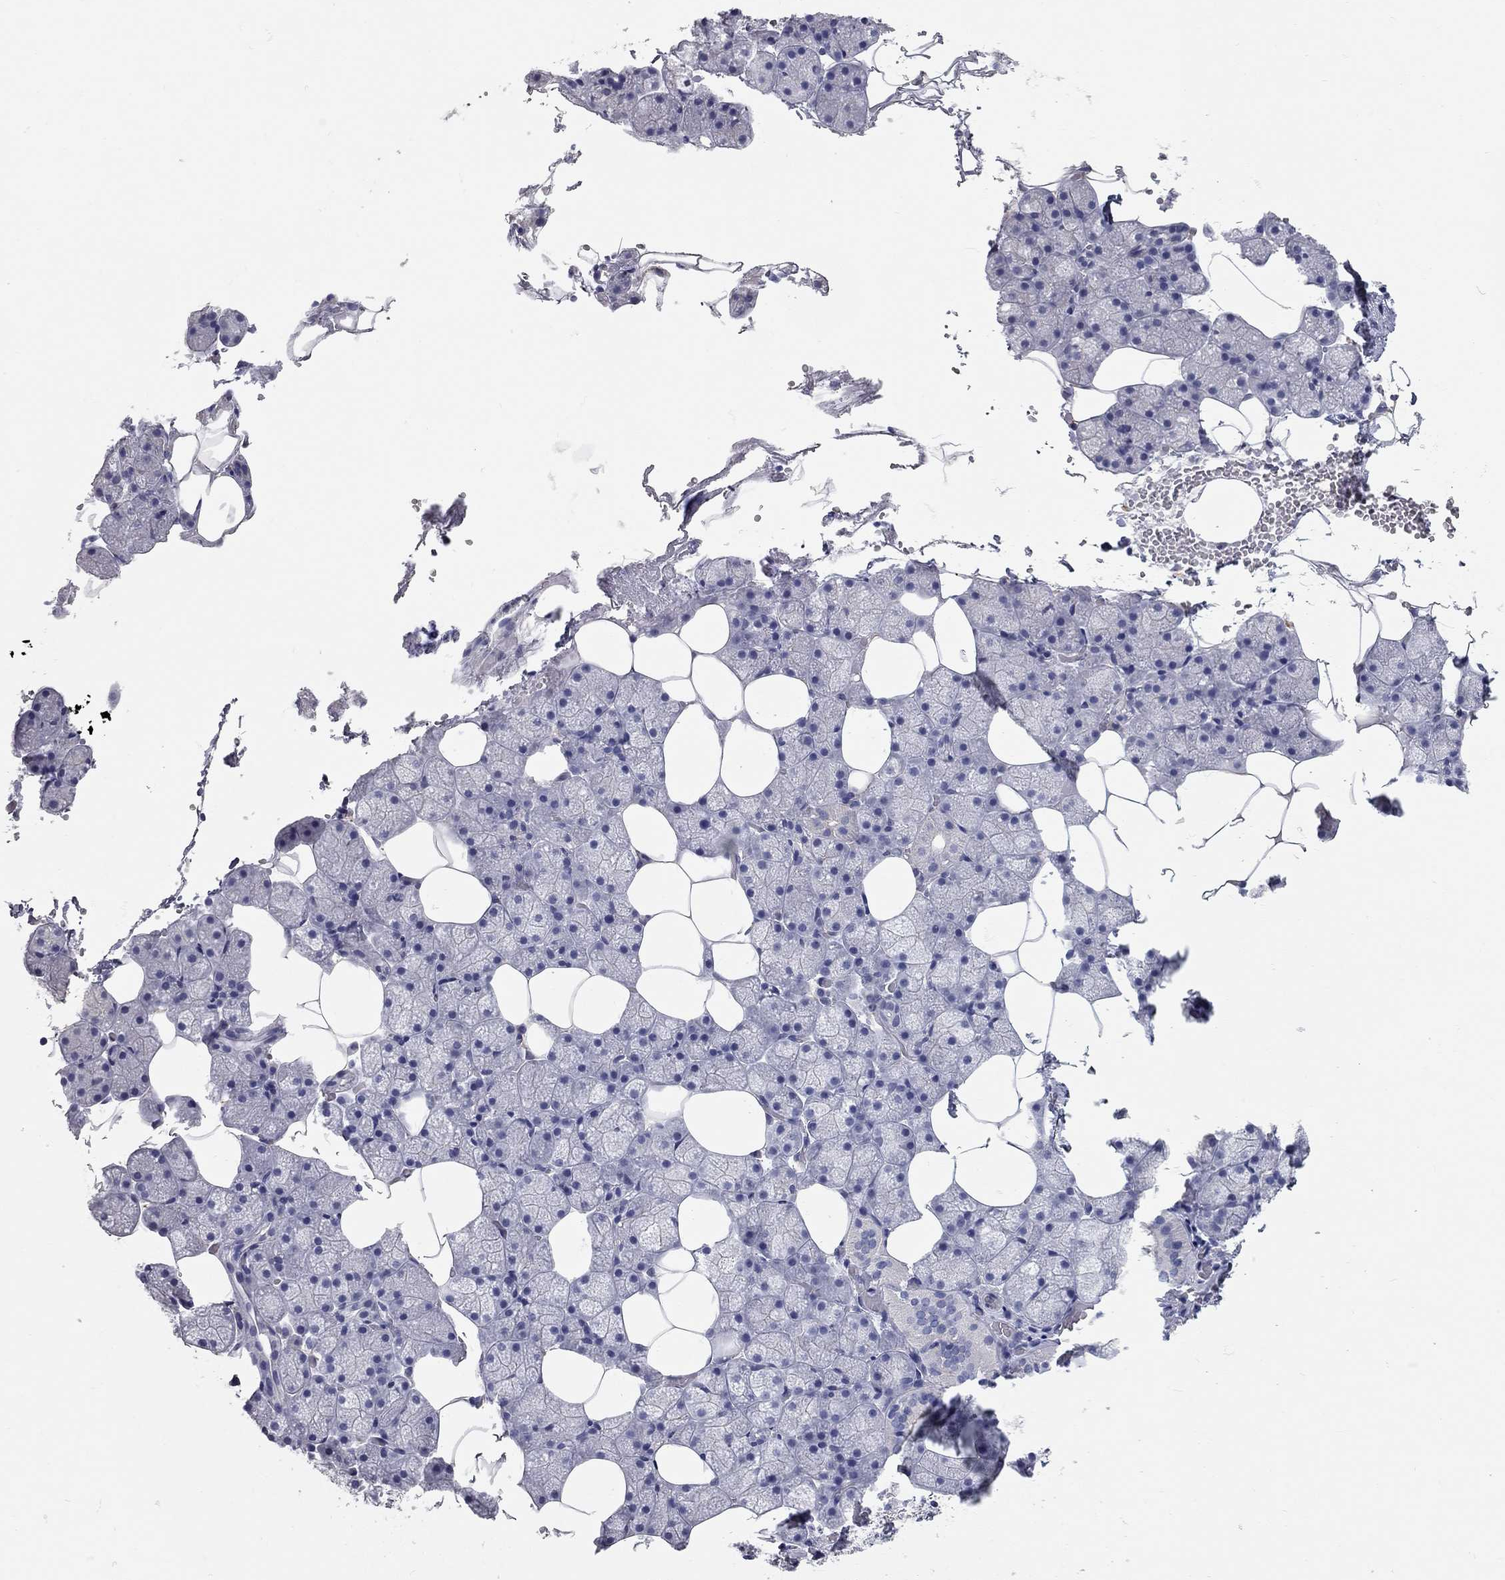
{"staining": {"intensity": "negative", "quantity": "none", "location": "none"}, "tissue": "salivary gland", "cell_type": "Glandular cells", "image_type": "normal", "snomed": [{"axis": "morphology", "description": "Normal tissue, NOS"}, {"axis": "topography", "description": "Salivary gland"}], "caption": "An image of salivary gland stained for a protein exhibits no brown staining in glandular cells. (Immunohistochemistry, brightfield microscopy, high magnification).", "gene": "C10orf90", "patient": {"sex": "male", "age": 38}}